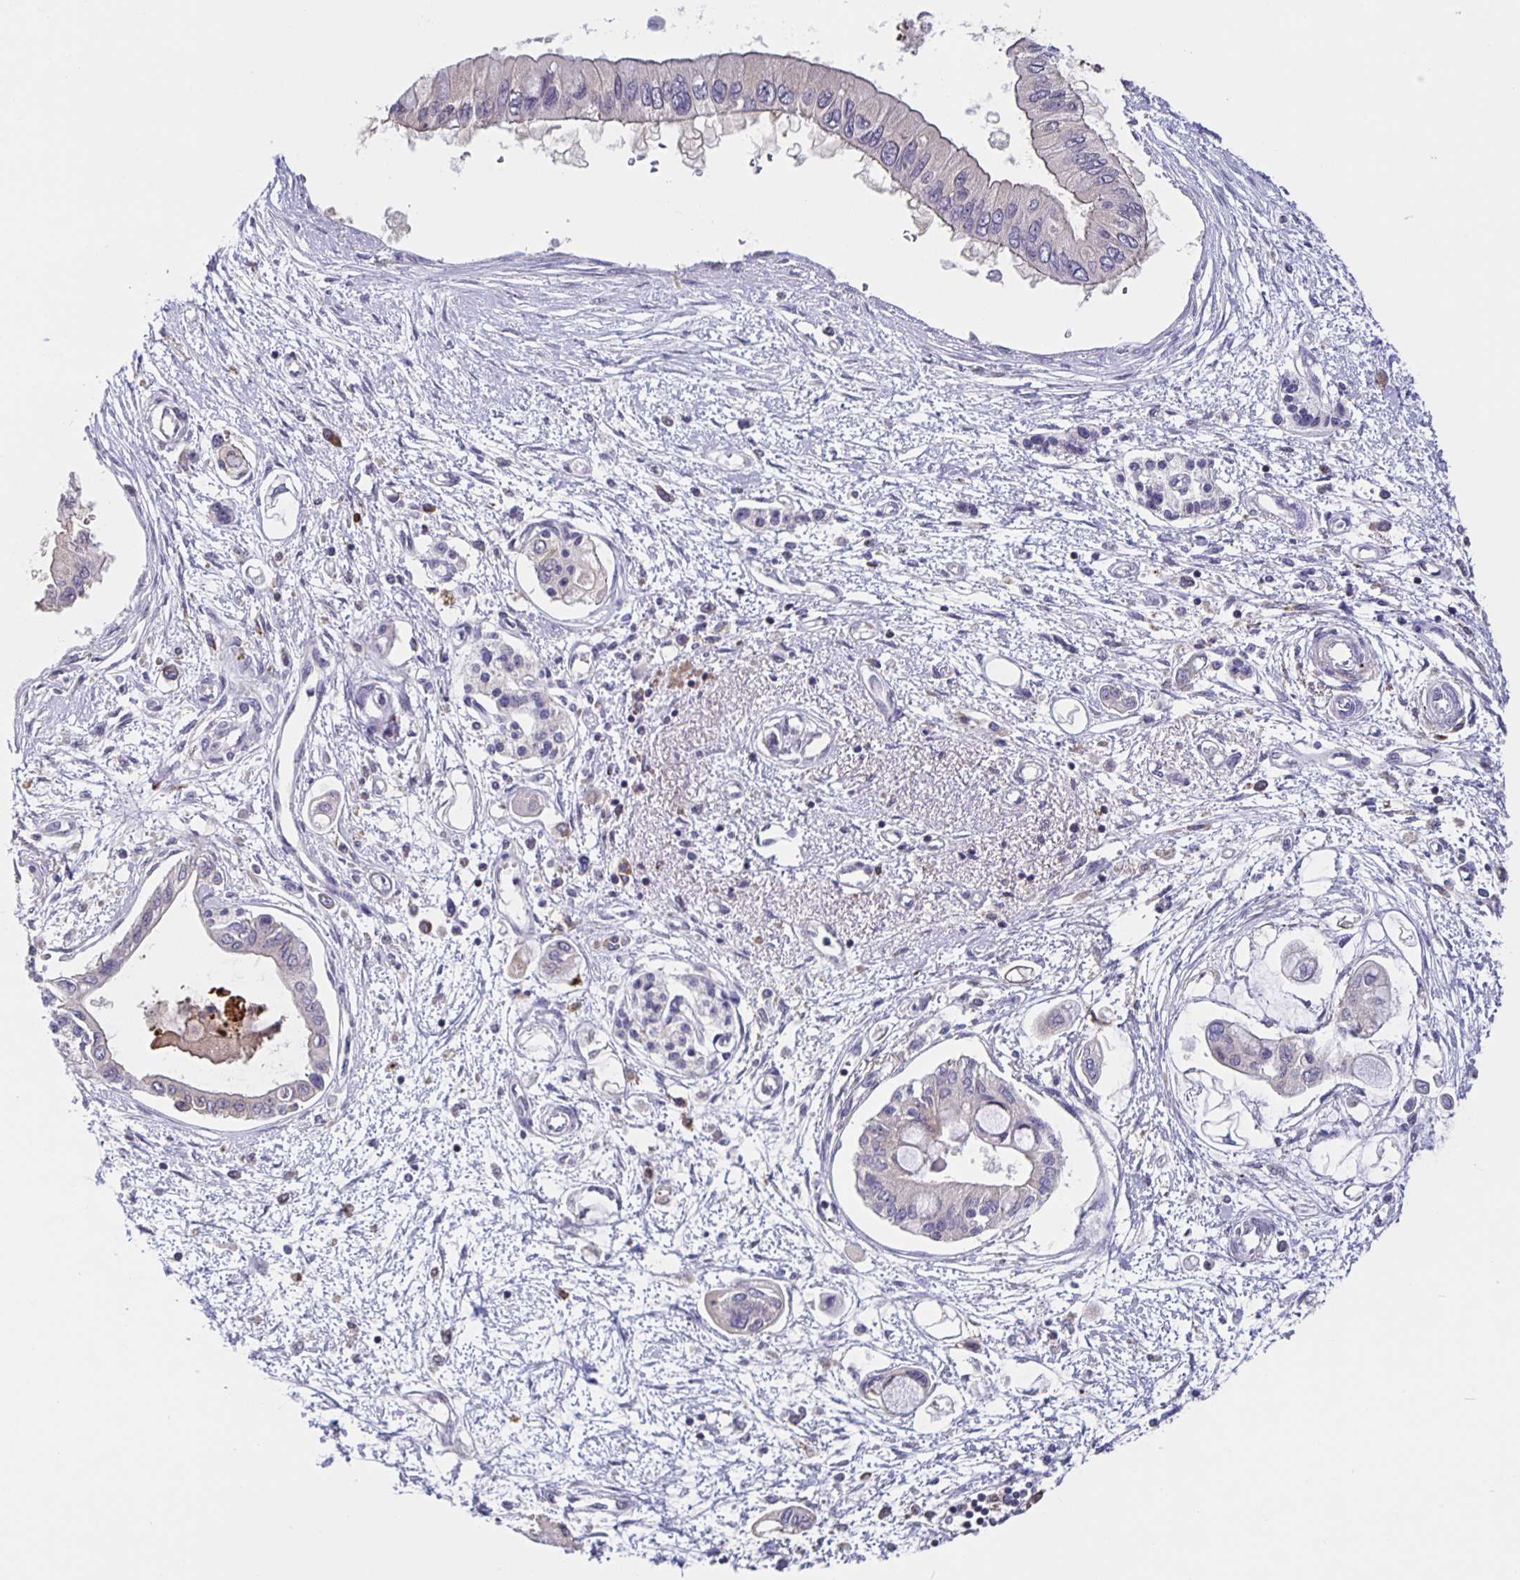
{"staining": {"intensity": "negative", "quantity": "none", "location": "none"}, "tissue": "pancreatic cancer", "cell_type": "Tumor cells", "image_type": "cancer", "snomed": [{"axis": "morphology", "description": "Adenocarcinoma, NOS"}, {"axis": "topography", "description": "Pancreas"}], "caption": "IHC photomicrograph of pancreatic cancer stained for a protein (brown), which displays no staining in tumor cells.", "gene": "FEM1C", "patient": {"sex": "female", "age": 77}}